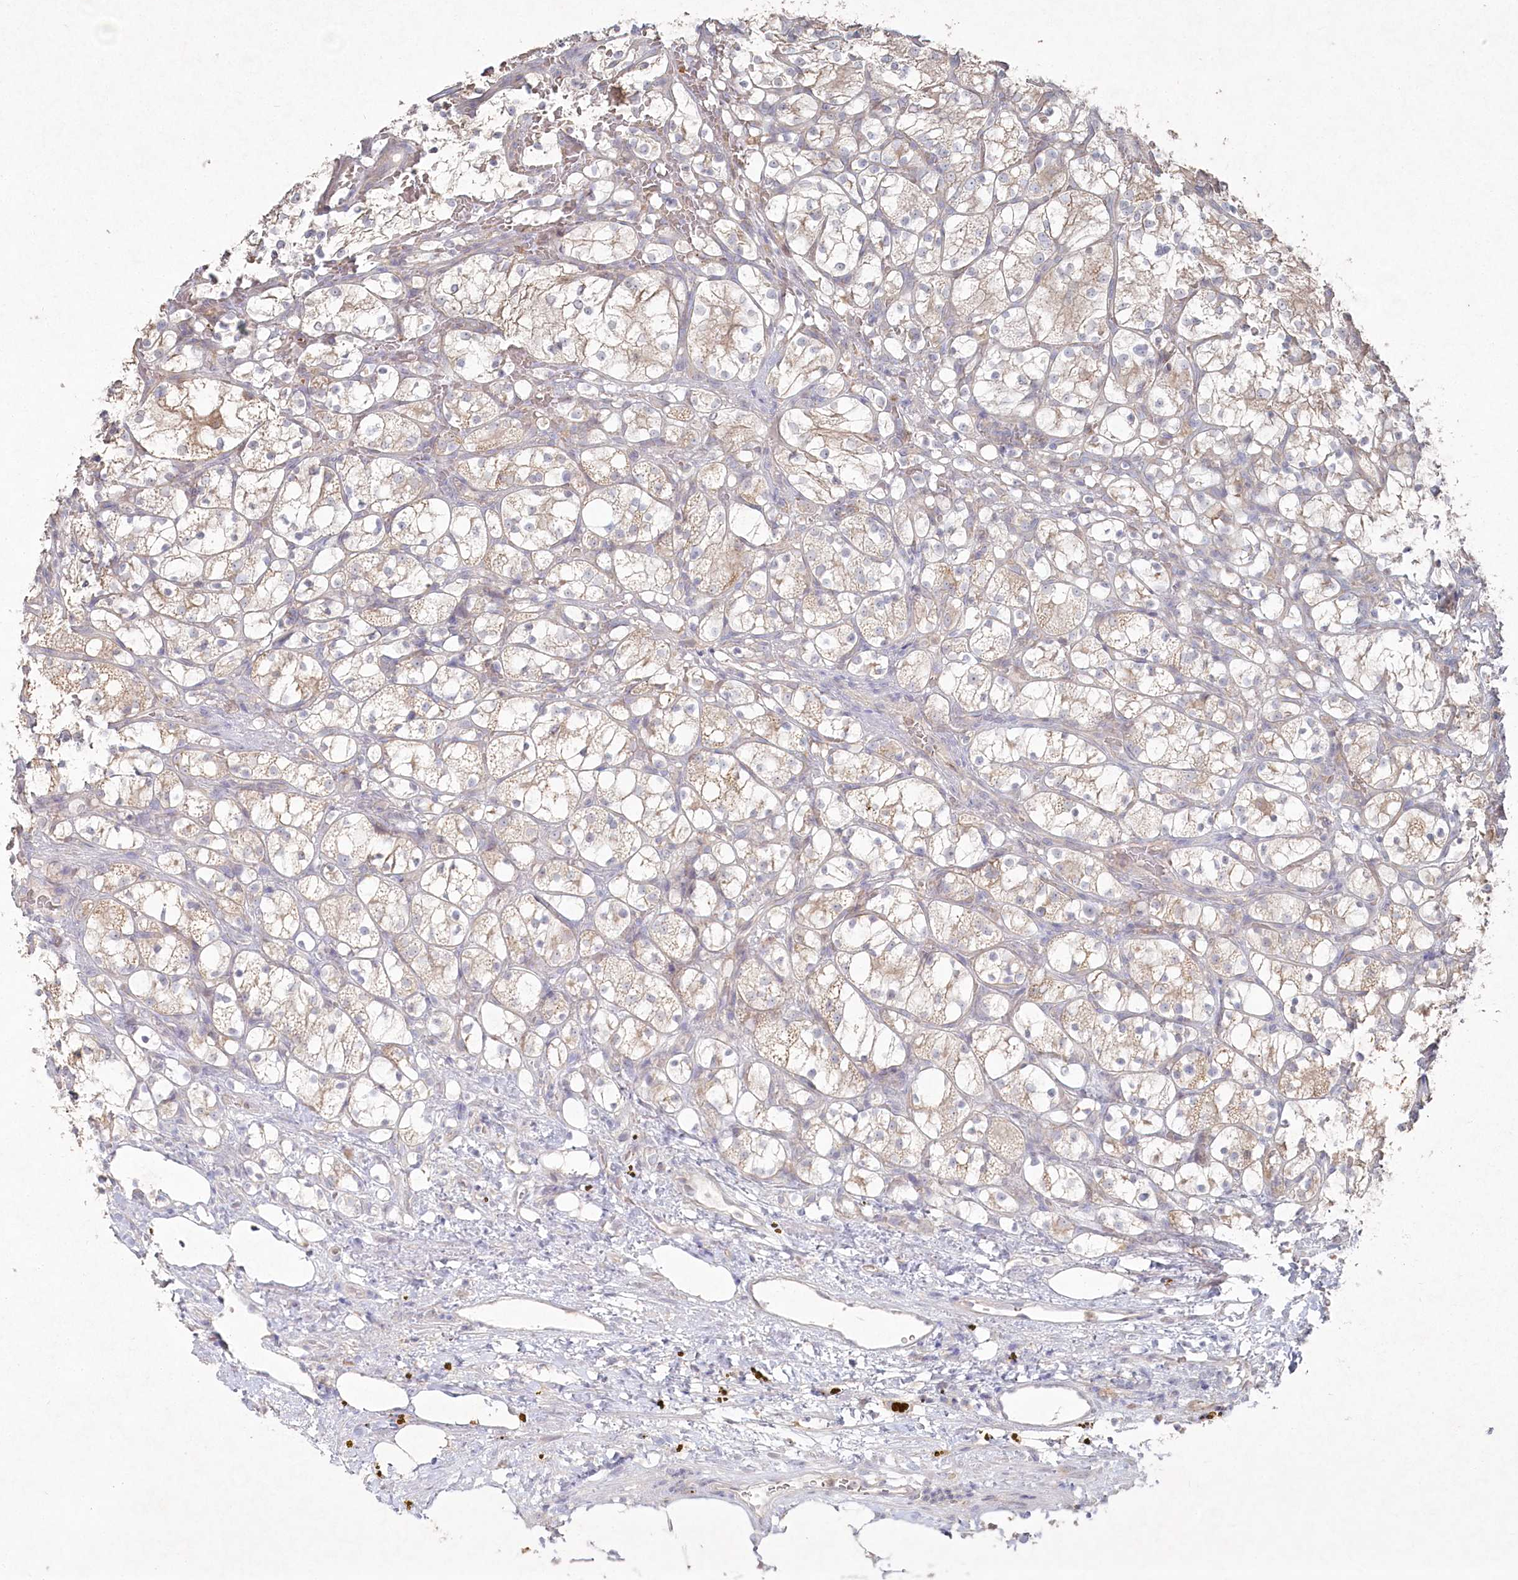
{"staining": {"intensity": "weak", "quantity": "<25%", "location": "cytoplasmic/membranous"}, "tissue": "renal cancer", "cell_type": "Tumor cells", "image_type": "cancer", "snomed": [{"axis": "morphology", "description": "Adenocarcinoma, NOS"}, {"axis": "topography", "description": "Kidney"}], "caption": "DAB (3,3'-diaminobenzidine) immunohistochemical staining of renal adenocarcinoma reveals no significant expression in tumor cells.", "gene": "TGFBRAP1", "patient": {"sex": "female", "age": 69}}